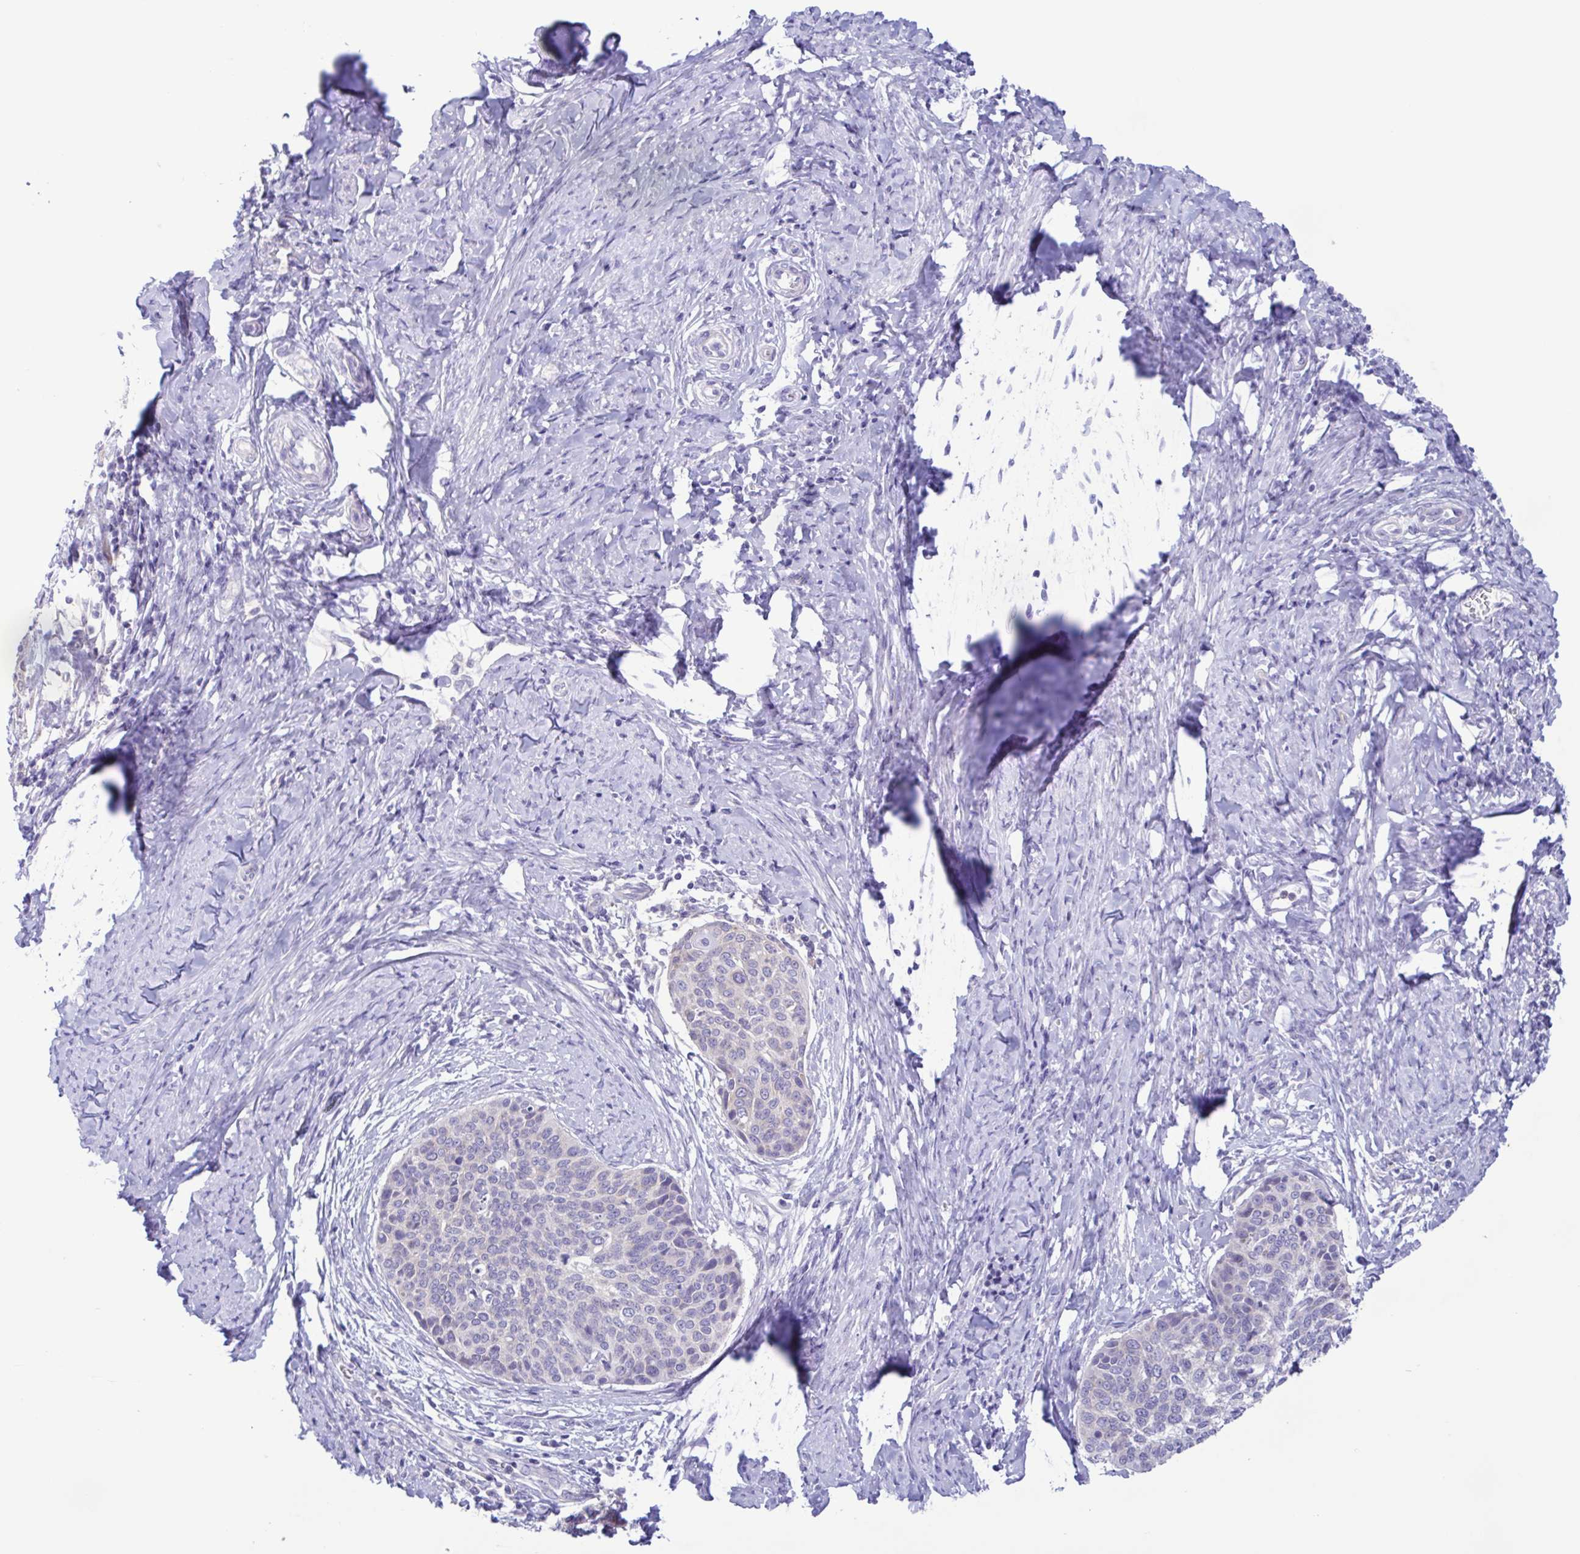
{"staining": {"intensity": "negative", "quantity": "none", "location": "none"}, "tissue": "cervical cancer", "cell_type": "Tumor cells", "image_type": "cancer", "snomed": [{"axis": "morphology", "description": "Squamous cell carcinoma, NOS"}, {"axis": "topography", "description": "Cervix"}], "caption": "Squamous cell carcinoma (cervical) was stained to show a protein in brown. There is no significant positivity in tumor cells.", "gene": "TNNI3", "patient": {"sex": "female", "age": 69}}